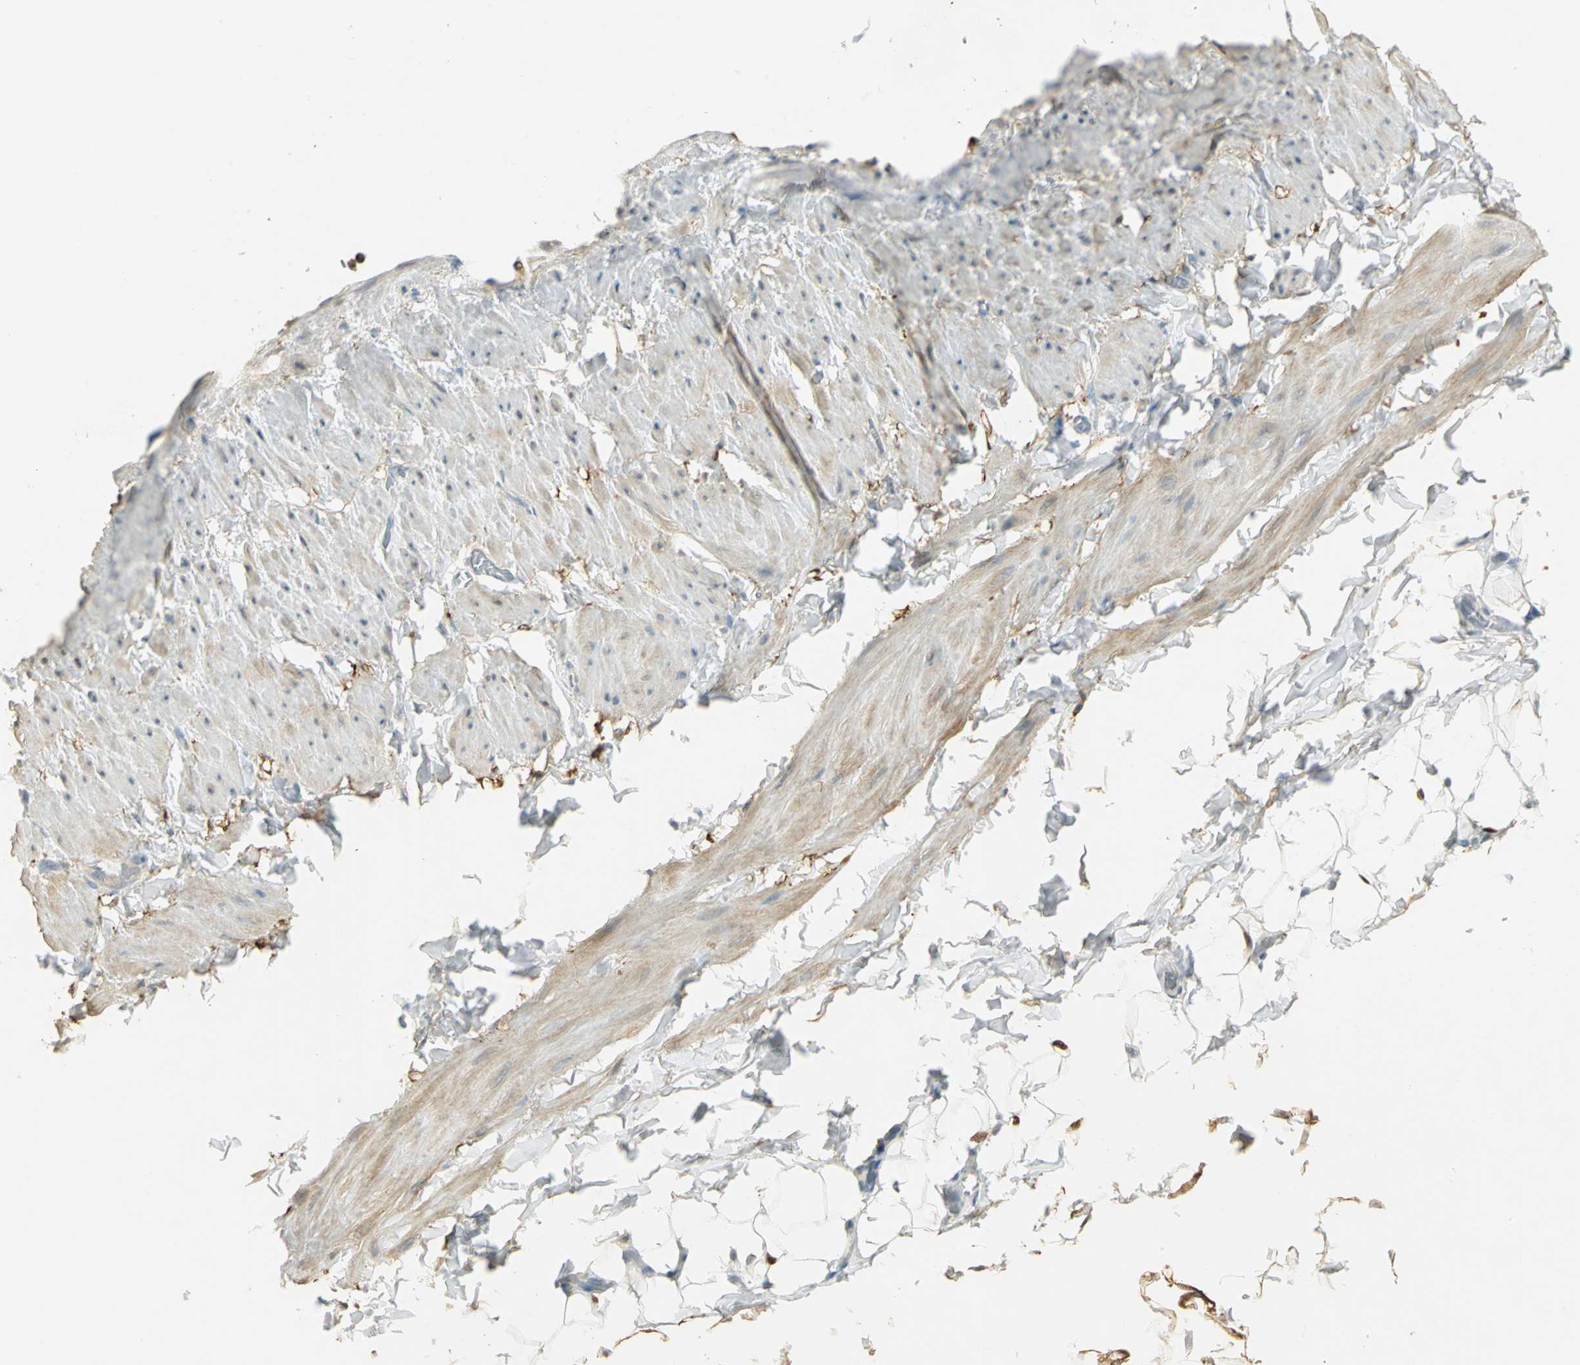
{"staining": {"intensity": "moderate", "quantity": "25%-75%", "location": "cytoplasmic/membranous,nuclear"}, "tissue": "adipose tissue", "cell_type": "Adipocytes", "image_type": "normal", "snomed": [{"axis": "morphology", "description": "Normal tissue, NOS"}, {"axis": "topography", "description": "Soft tissue"}], "caption": "This is a photomicrograph of immunohistochemistry (IHC) staining of benign adipose tissue, which shows moderate expression in the cytoplasmic/membranous,nuclear of adipocytes.", "gene": "BIRC2", "patient": {"sex": "male", "age": 26}}